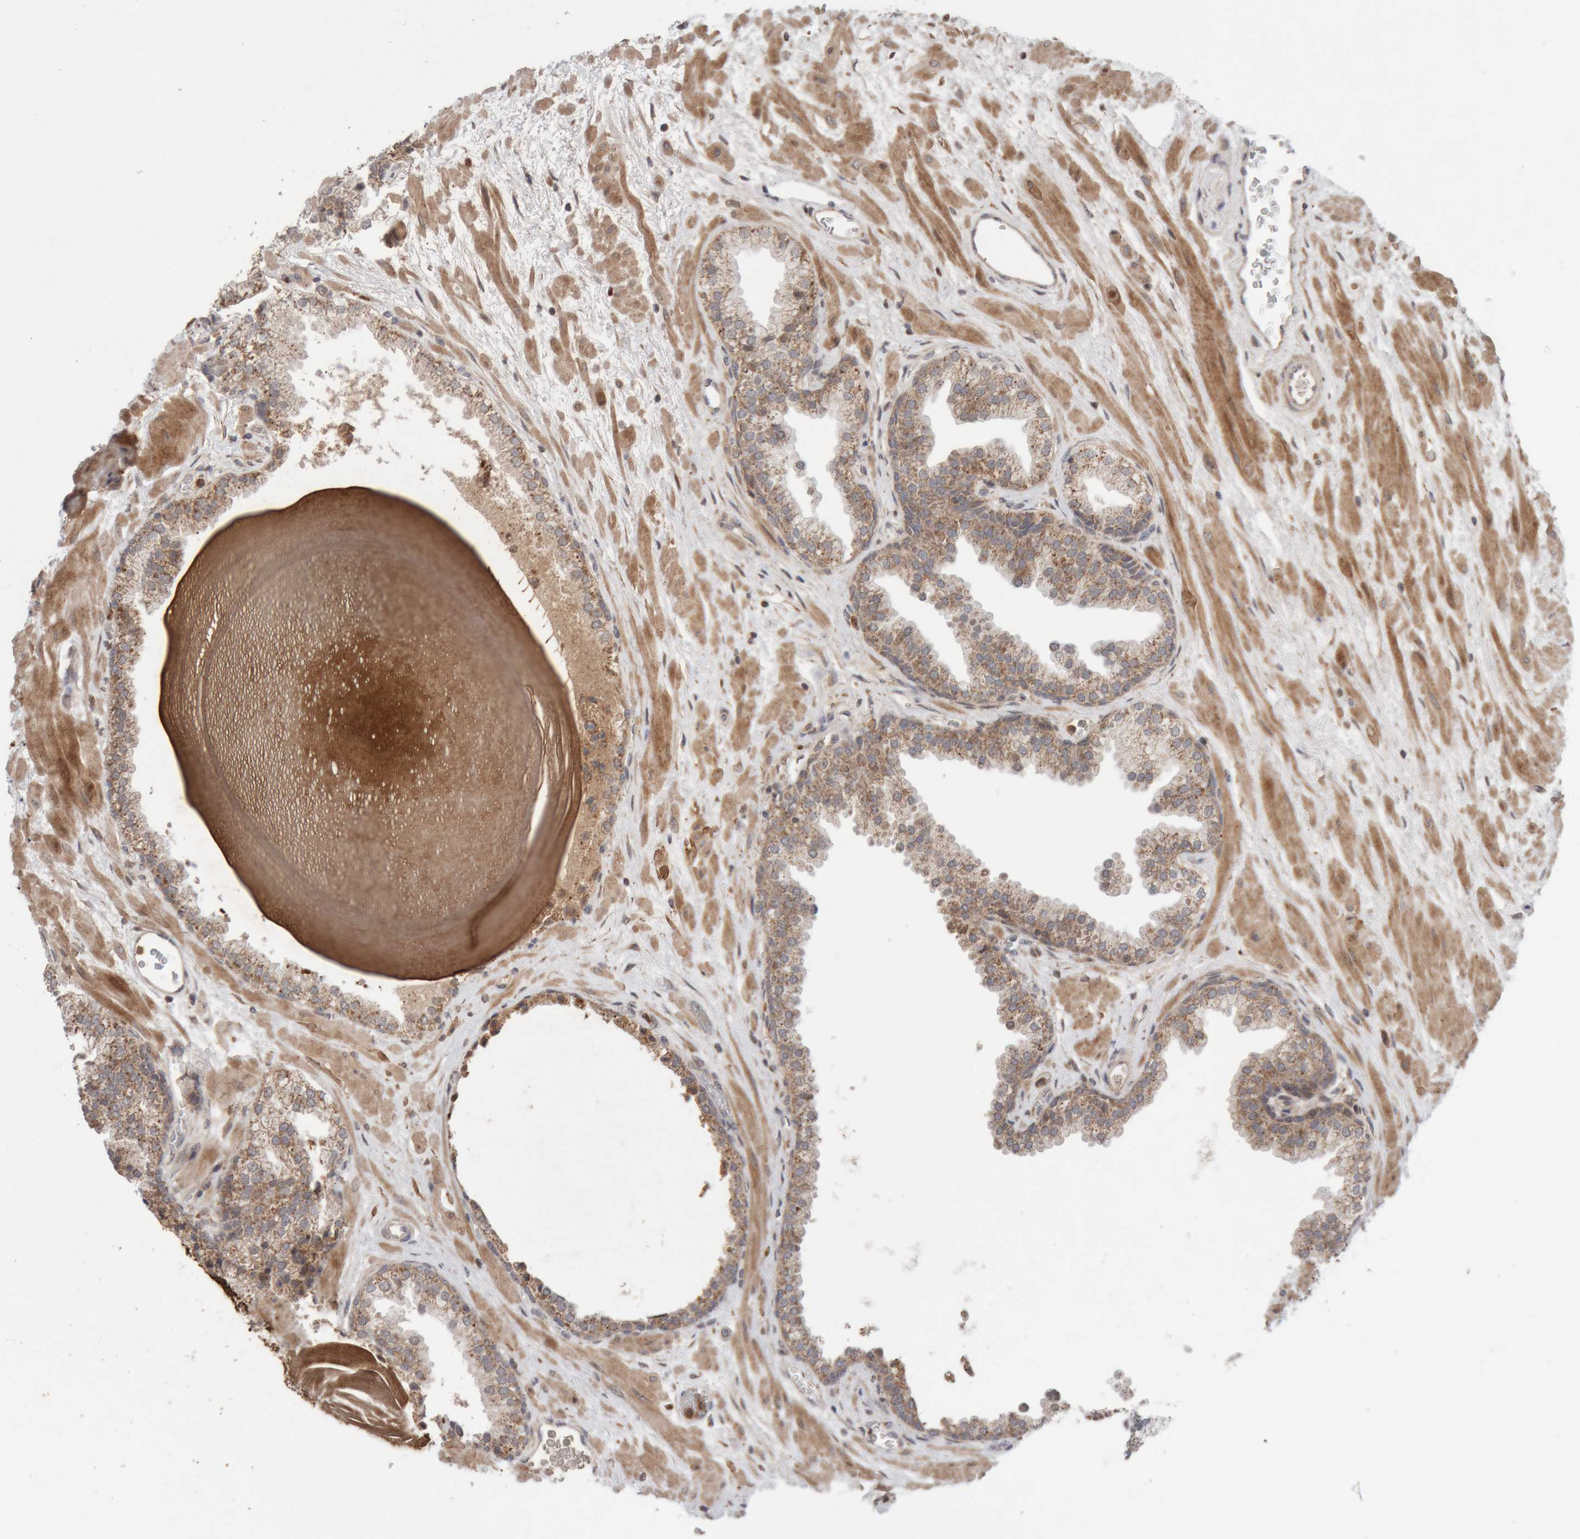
{"staining": {"intensity": "moderate", "quantity": "25%-75%", "location": "cytoplasmic/membranous"}, "tissue": "prostate", "cell_type": "Glandular cells", "image_type": "normal", "snomed": [{"axis": "morphology", "description": "Normal tissue, NOS"}, {"axis": "topography", "description": "Prostate"}], "caption": "DAB (3,3'-diaminobenzidine) immunohistochemical staining of normal prostate demonstrates moderate cytoplasmic/membranous protein staining in about 25%-75% of glandular cells.", "gene": "KIF21B", "patient": {"sex": "male", "age": 48}}